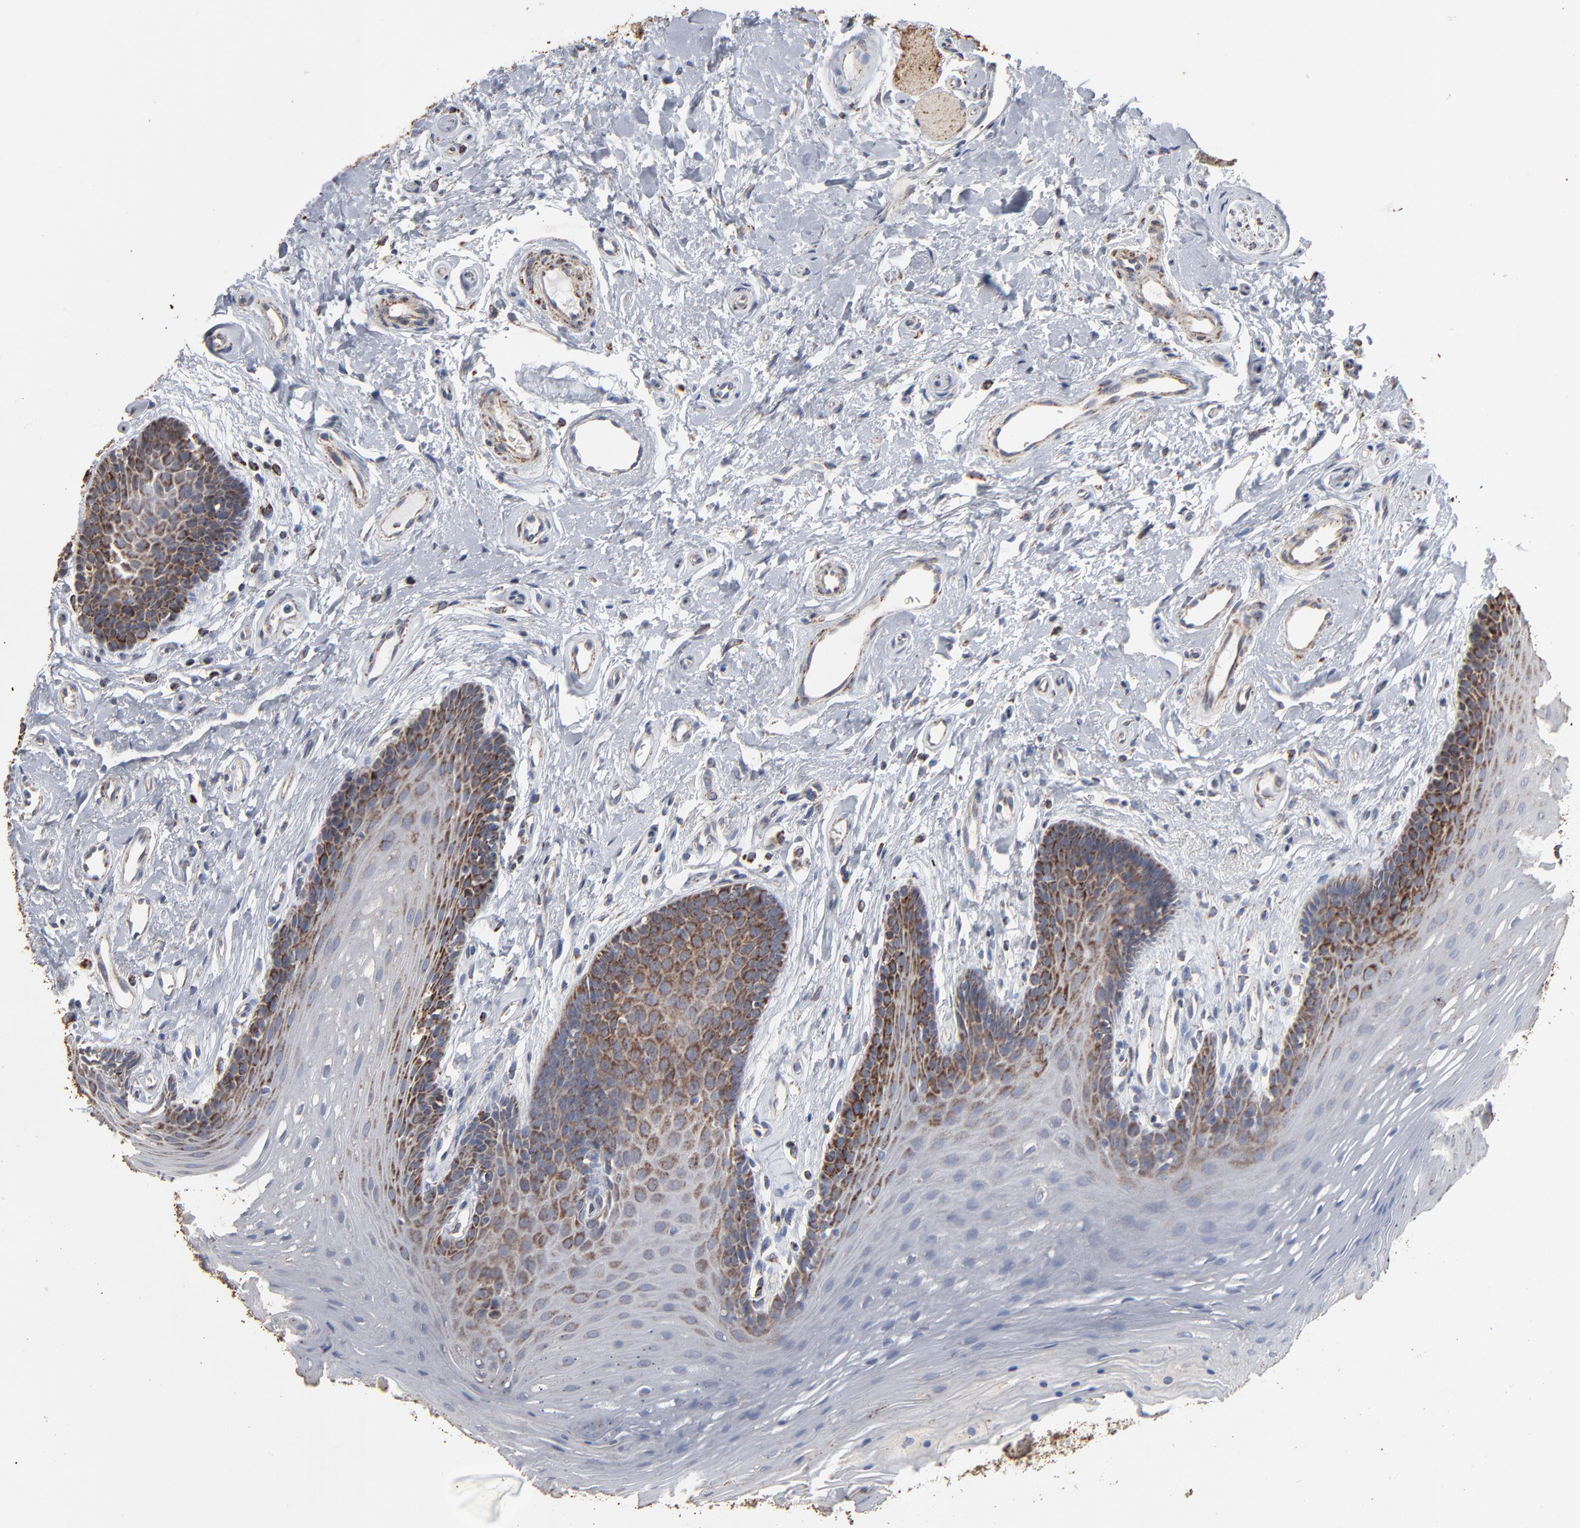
{"staining": {"intensity": "strong", "quantity": "25%-75%", "location": "cytoplasmic/membranous"}, "tissue": "oral mucosa", "cell_type": "Squamous epithelial cells", "image_type": "normal", "snomed": [{"axis": "morphology", "description": "Normal tissue, NOS"}, {"axis": "topography", "description": "Oral tissue"}], "caption": "A high amount of strong cytoplasmic/membranous positivity is identified in approximately 25%-75% of squamous epithelial cells in unremarkable oral mucosa. (Stains: DAB (3,3'-diaminobenzidine) in brown, nuclei in blue, Microscopy: brightfield microscopy at high magnification).", "gene": "UQCRC1", "patient": {"sex": "male", "age": 62}}